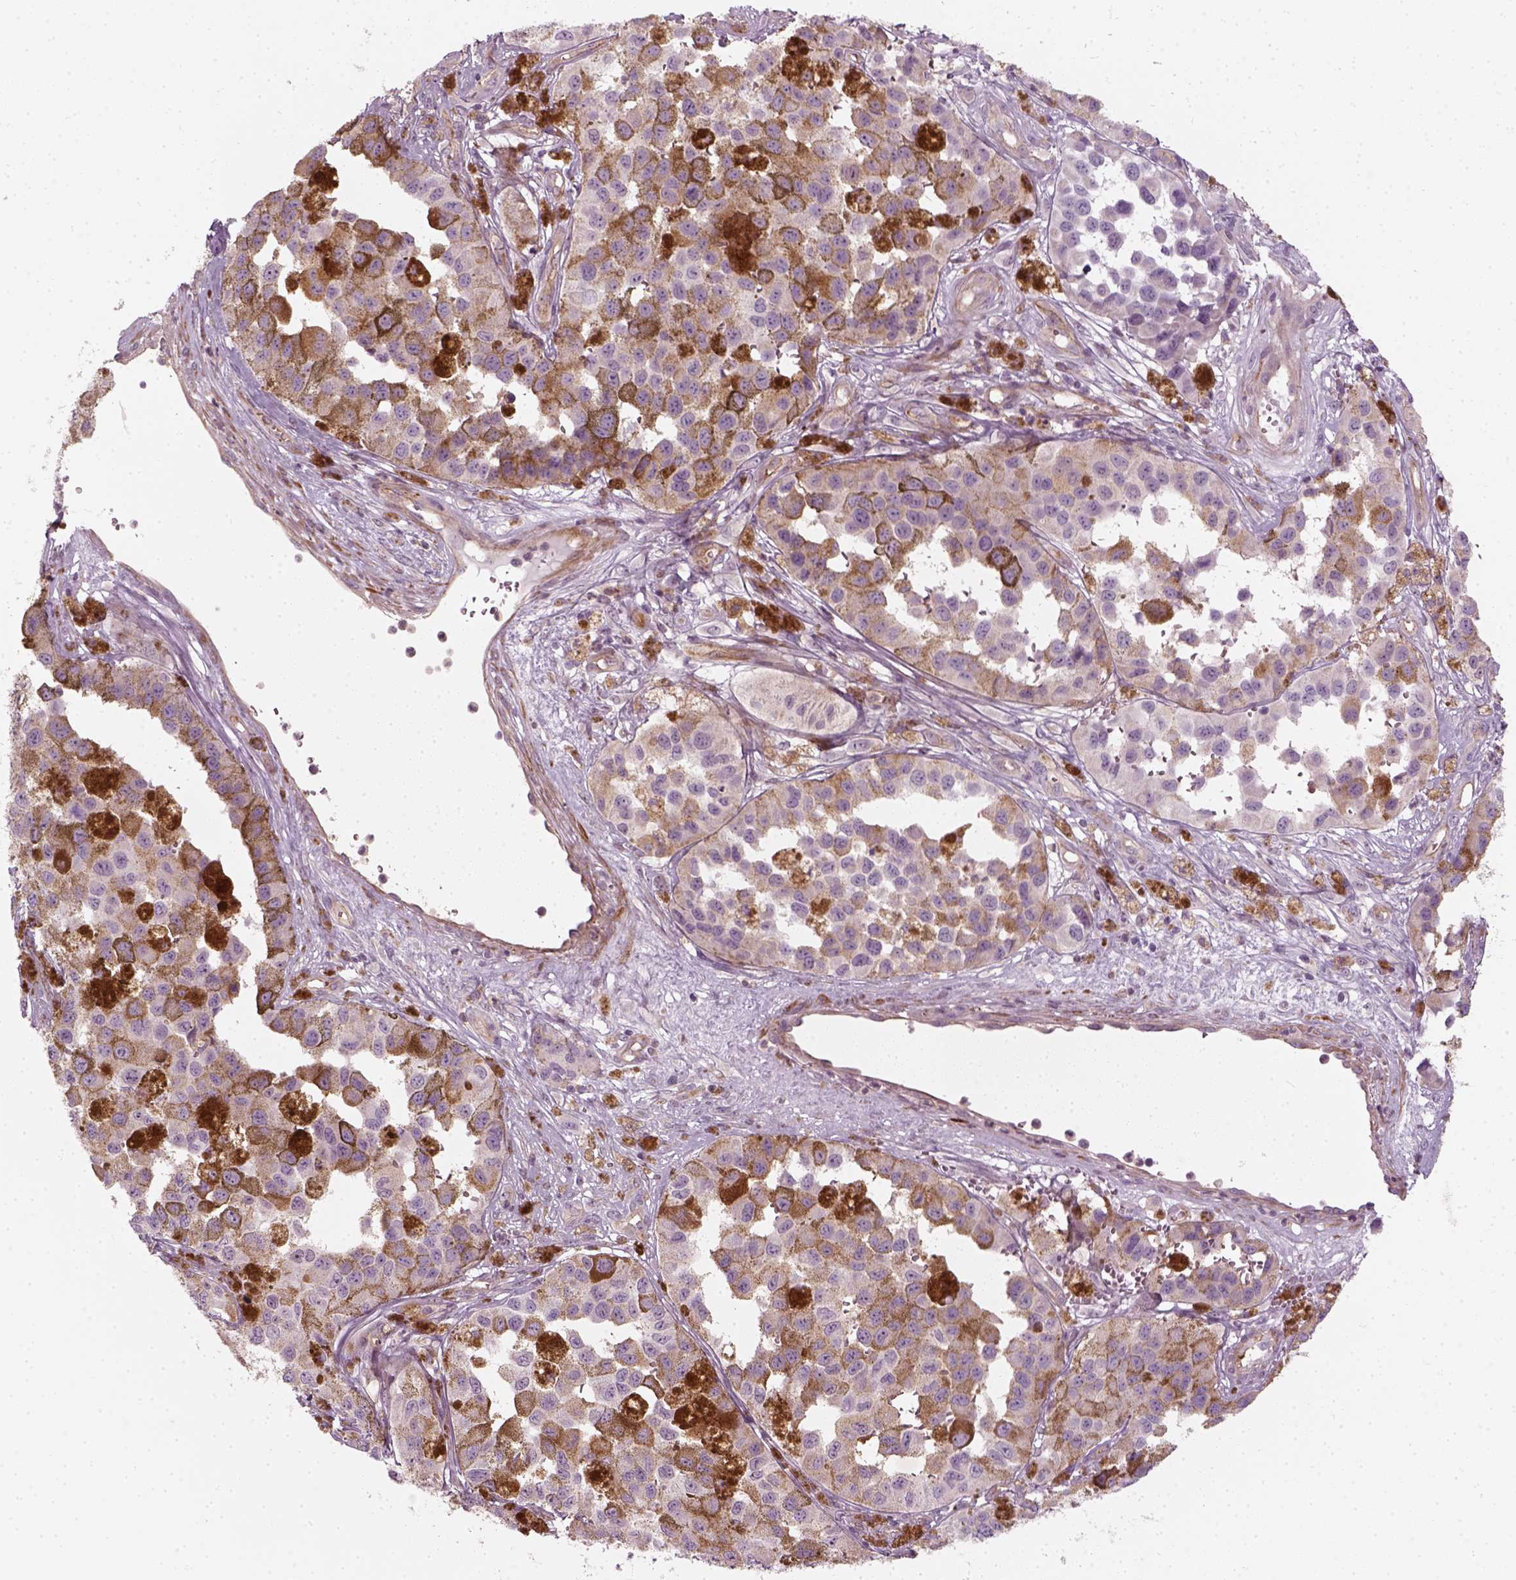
{"staining": {"intensity": "negative", "quantity": "none", "location": "none"}, "tissue": "melanoma", "cell_type": "Tumor cells", "image_type": "cancer", "snomed": [{"axis": "morphology", "description": "Malignant melanoma, NOS"}, {"axis": "topography", "description": "Skin"}], "caption": "This histopathology image is of malignant melanoma stained with immunohistochemistry to label a protein in brown with the nuclei are counter-stained blue. There is no expression in tumor cells. (Stains: DAB IHC with hematoxylin counter stain, Microscopy: brightfield microscopy at high magnification).", "gene": "DNASE1L1", "patient": {"sex": "female", "age": 58}}